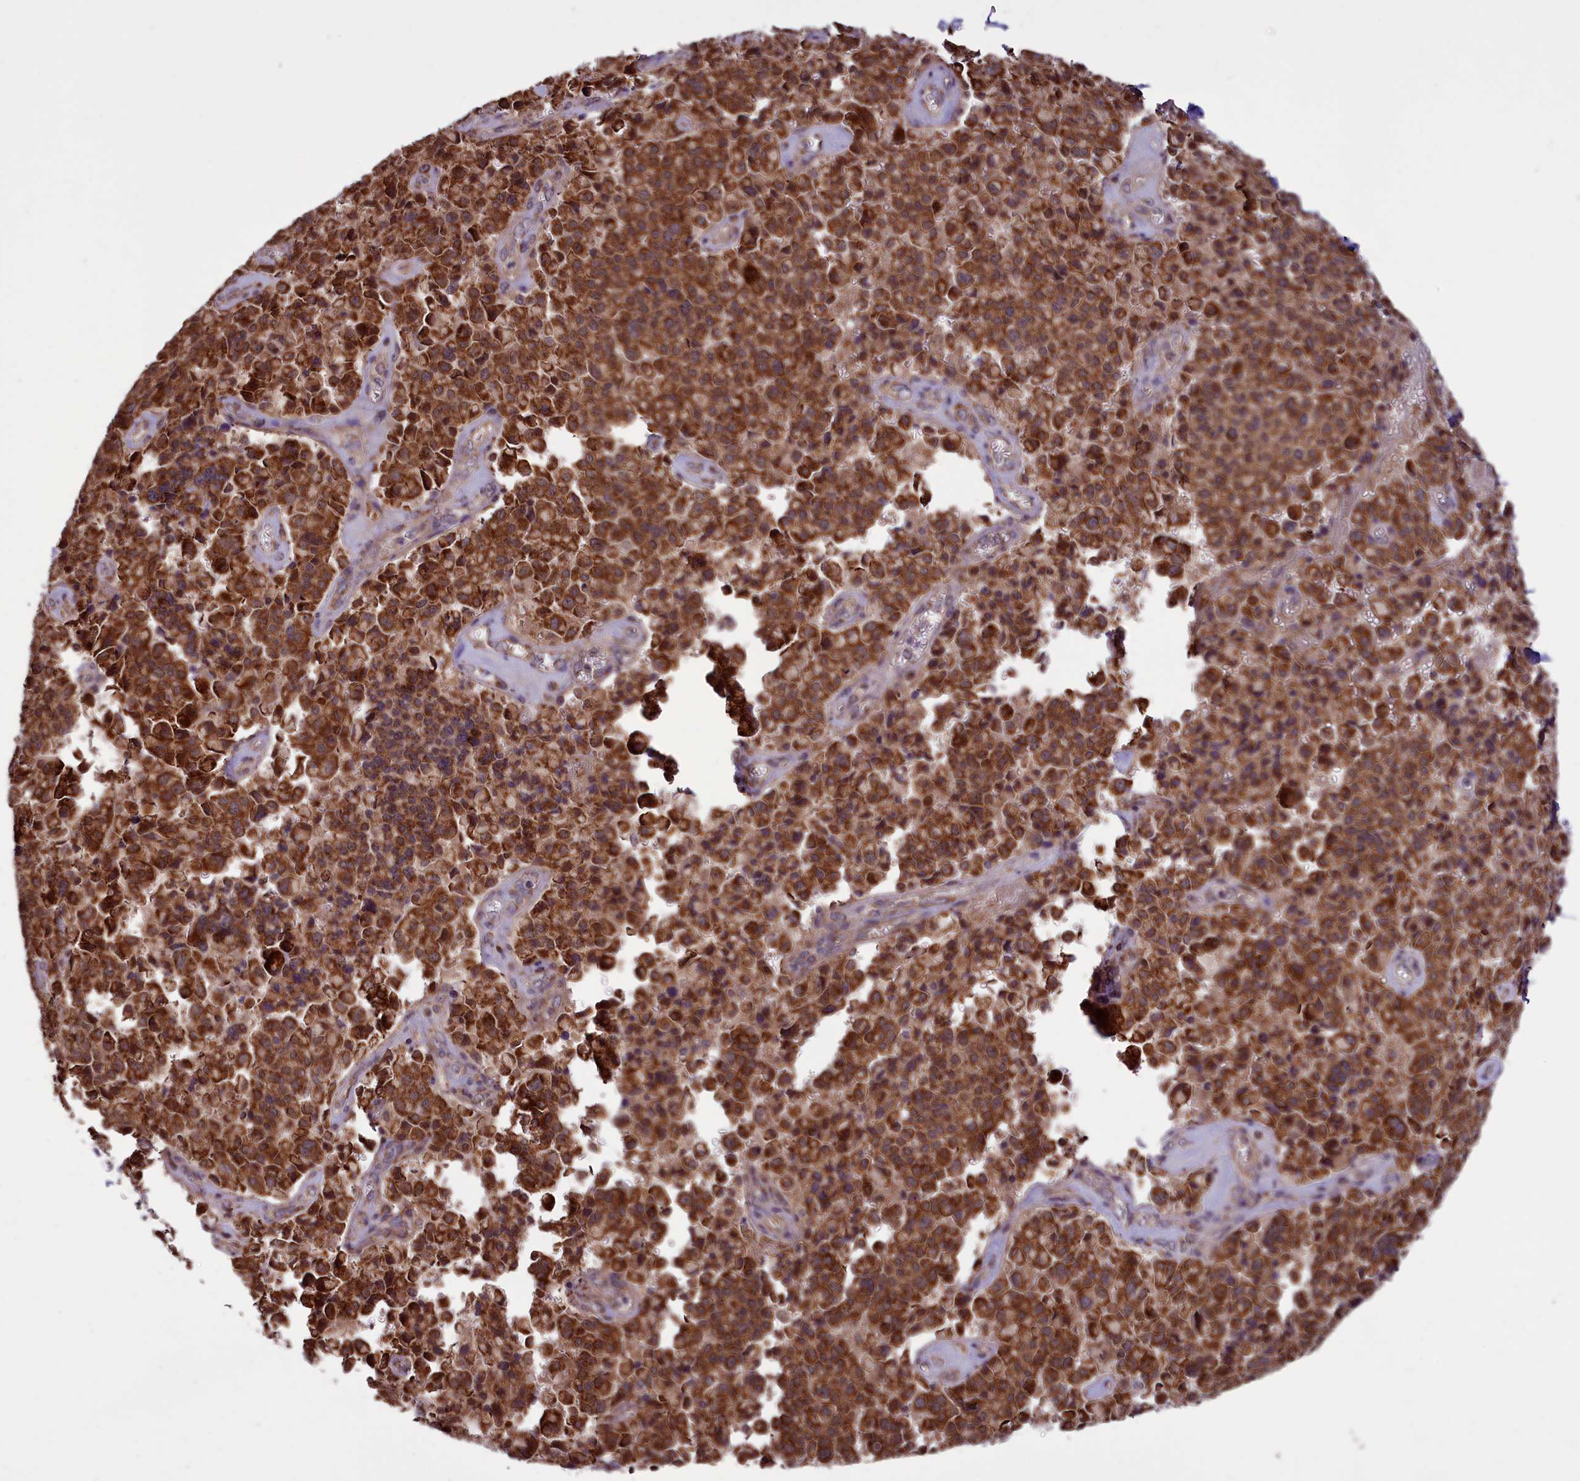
{"staining": {"intensity": "strong", "quantity": ">75%", "location": "cytoplasmic/membranous"}, "tissue": "pancreatic cancer", "cell_type": "Tumor cells", "image_type": "cancer", "snomed": [{"axis": "morphology", "description": "Adenocarcinoma, NOS"}, {"axis": "topography", "description": "Pancreas"}], "caption": "A micrograph of human pancreatic cancer (adenocarcinoma) stained for a protein exhibits strong cytoplasmic/membranous brown staining in tumor cells.", "gene": "GLRX5", "patient": {"sex": "male", "age": 65}}